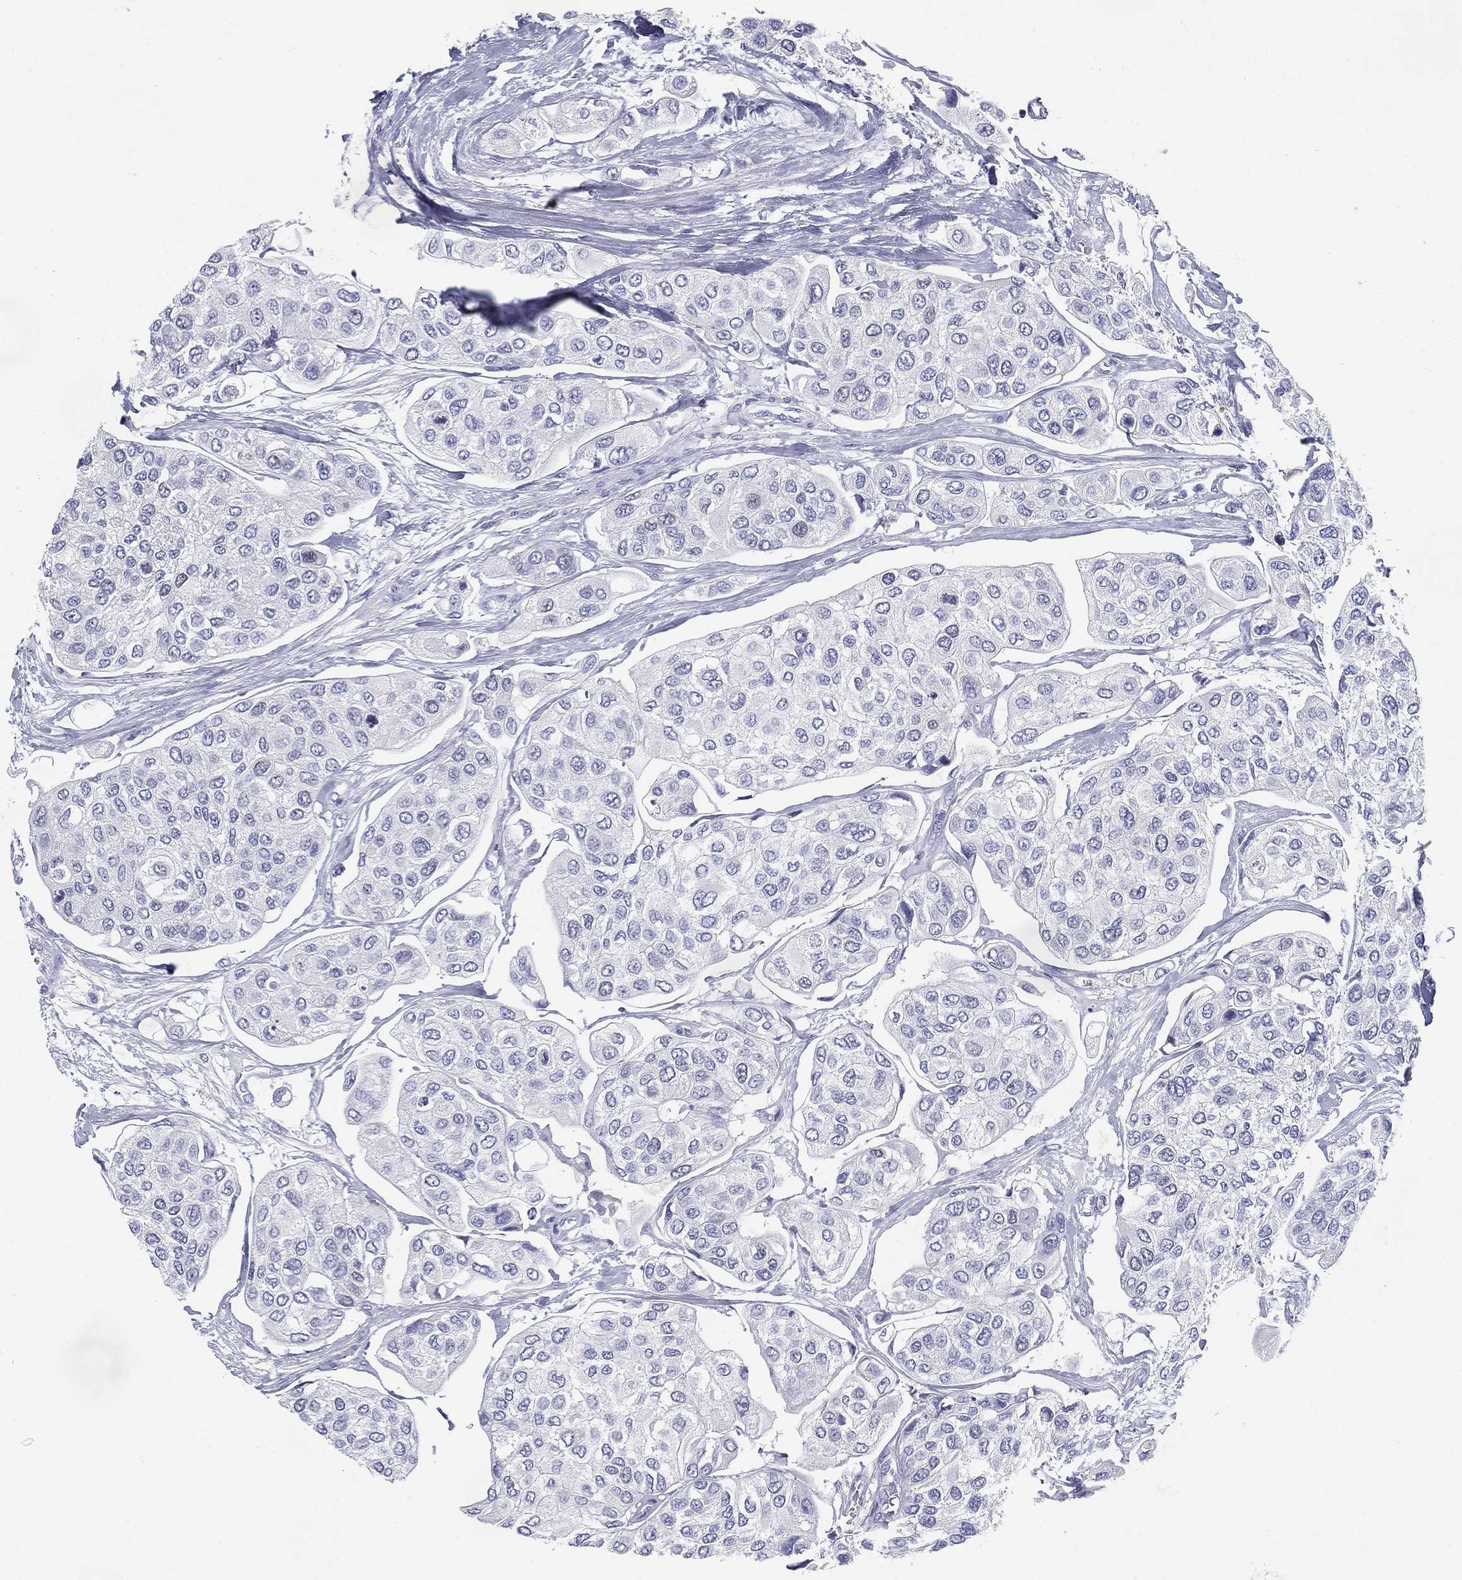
{"staining": {"intensity": "negative", "quantity": "none", "location": "none"}, "tissue": "urothelial cancer", "cell_type": "Tumor cells", "image_type": "cancer", "snomed": [{"axis": "morphology", "description": "Urothelial carcinoma, High grade"}, {"axis": "topography", "description": "Urinary bladder"}], "caption": "Tumor cells are negative for brown protein staining in urothelial carcinoma (high-grade).", "gene": "KIF2C", "patient": {"sex": "male", "age": 77}}